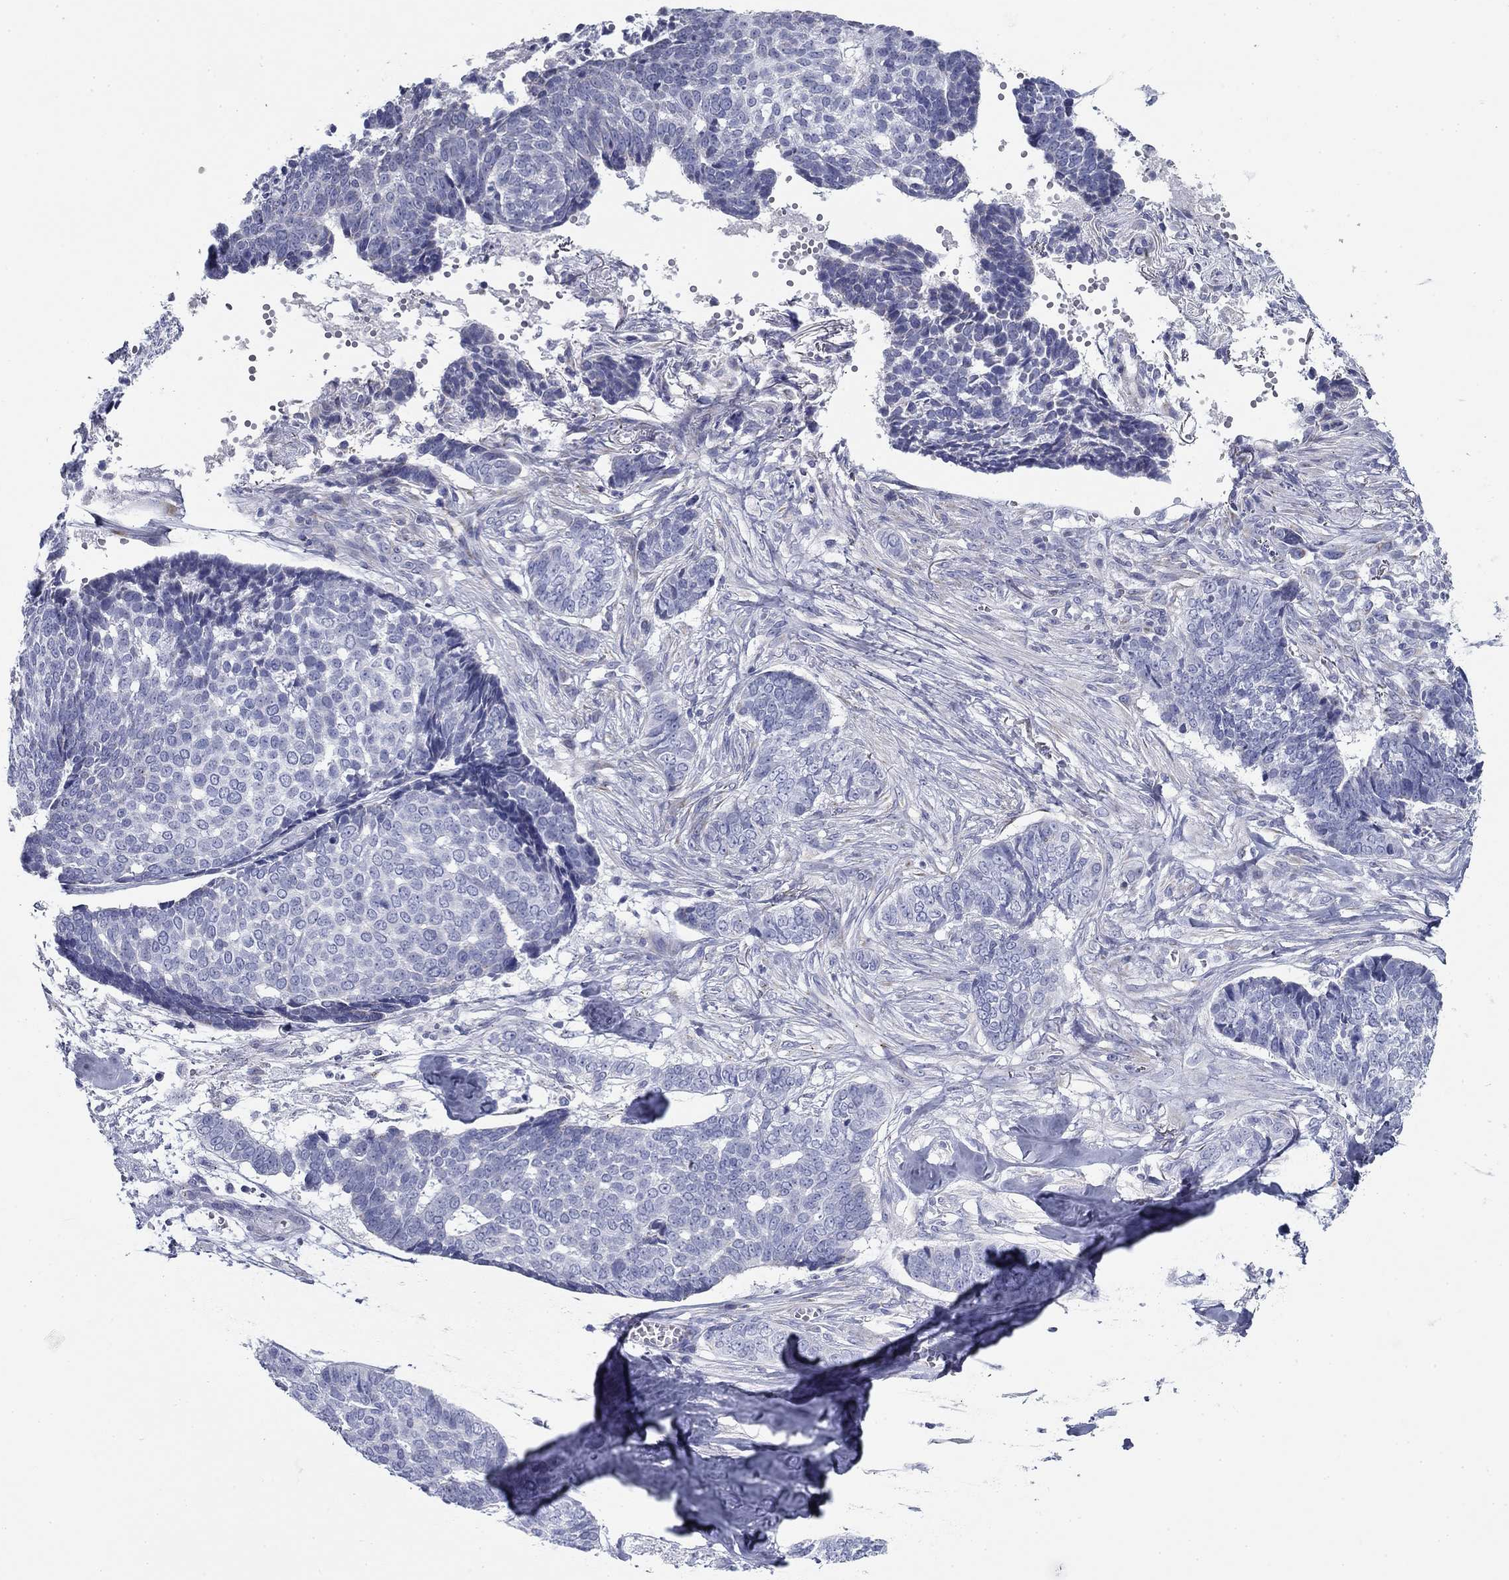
{"staining": {"intensity": "negative", "quantity": "none", "location": "none"}, "tissue": "skin cancer", "cell_type": "Tumor cells", "image_type": "cancer", "snomed": [{"axis": "morphology", "description": "Basal cell carcinoma"}, {"axis": "topography", "description": "Skin"}], "caption": "The IHC micrograph has no significant expression in tumor cells of basal cell carcinoma (skin) tissue.", "gene": "ZP2", "patient": {"sex": "male", "age": 86}}